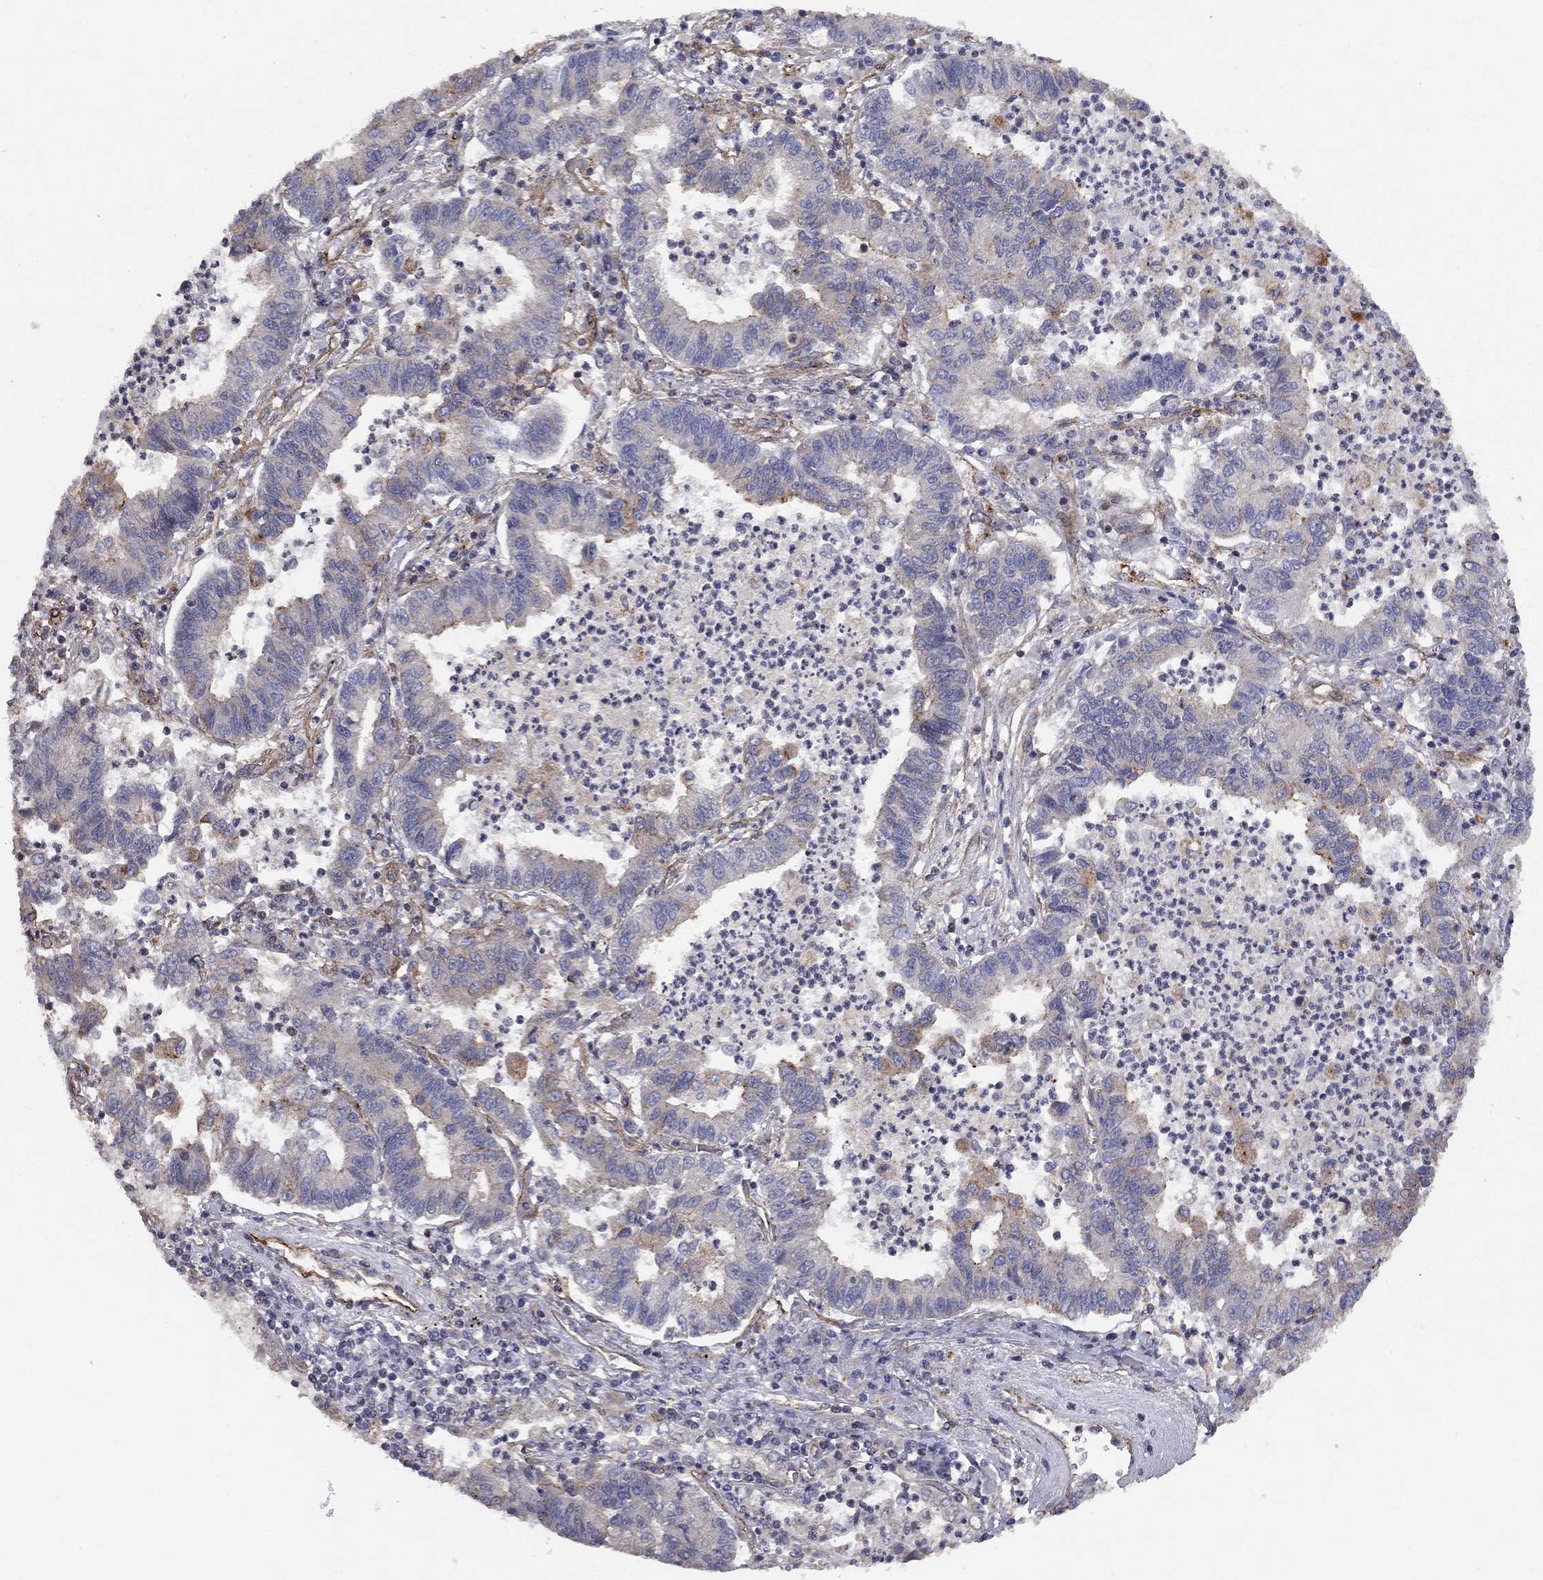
{"staining": {"intensity": "weak", "quantity": "<25%", "location": "cytoplasmic/membranous"}, "tissue": "lung cancer", "cell_type": "Tumor cells", "image_type": "cancer", "snomed": [{"axis": "morphology", "description": "Adenocarcinoma, NOS"}, {"axis": "topography", "description": "Lung"}], "caption": "Immunohistochemical staining of human adenocarcinoma (lung) demonstrates no significant staining in tumor cells.", "gene": "RASEF", "patient": {"sex": "female", "age": 57}}